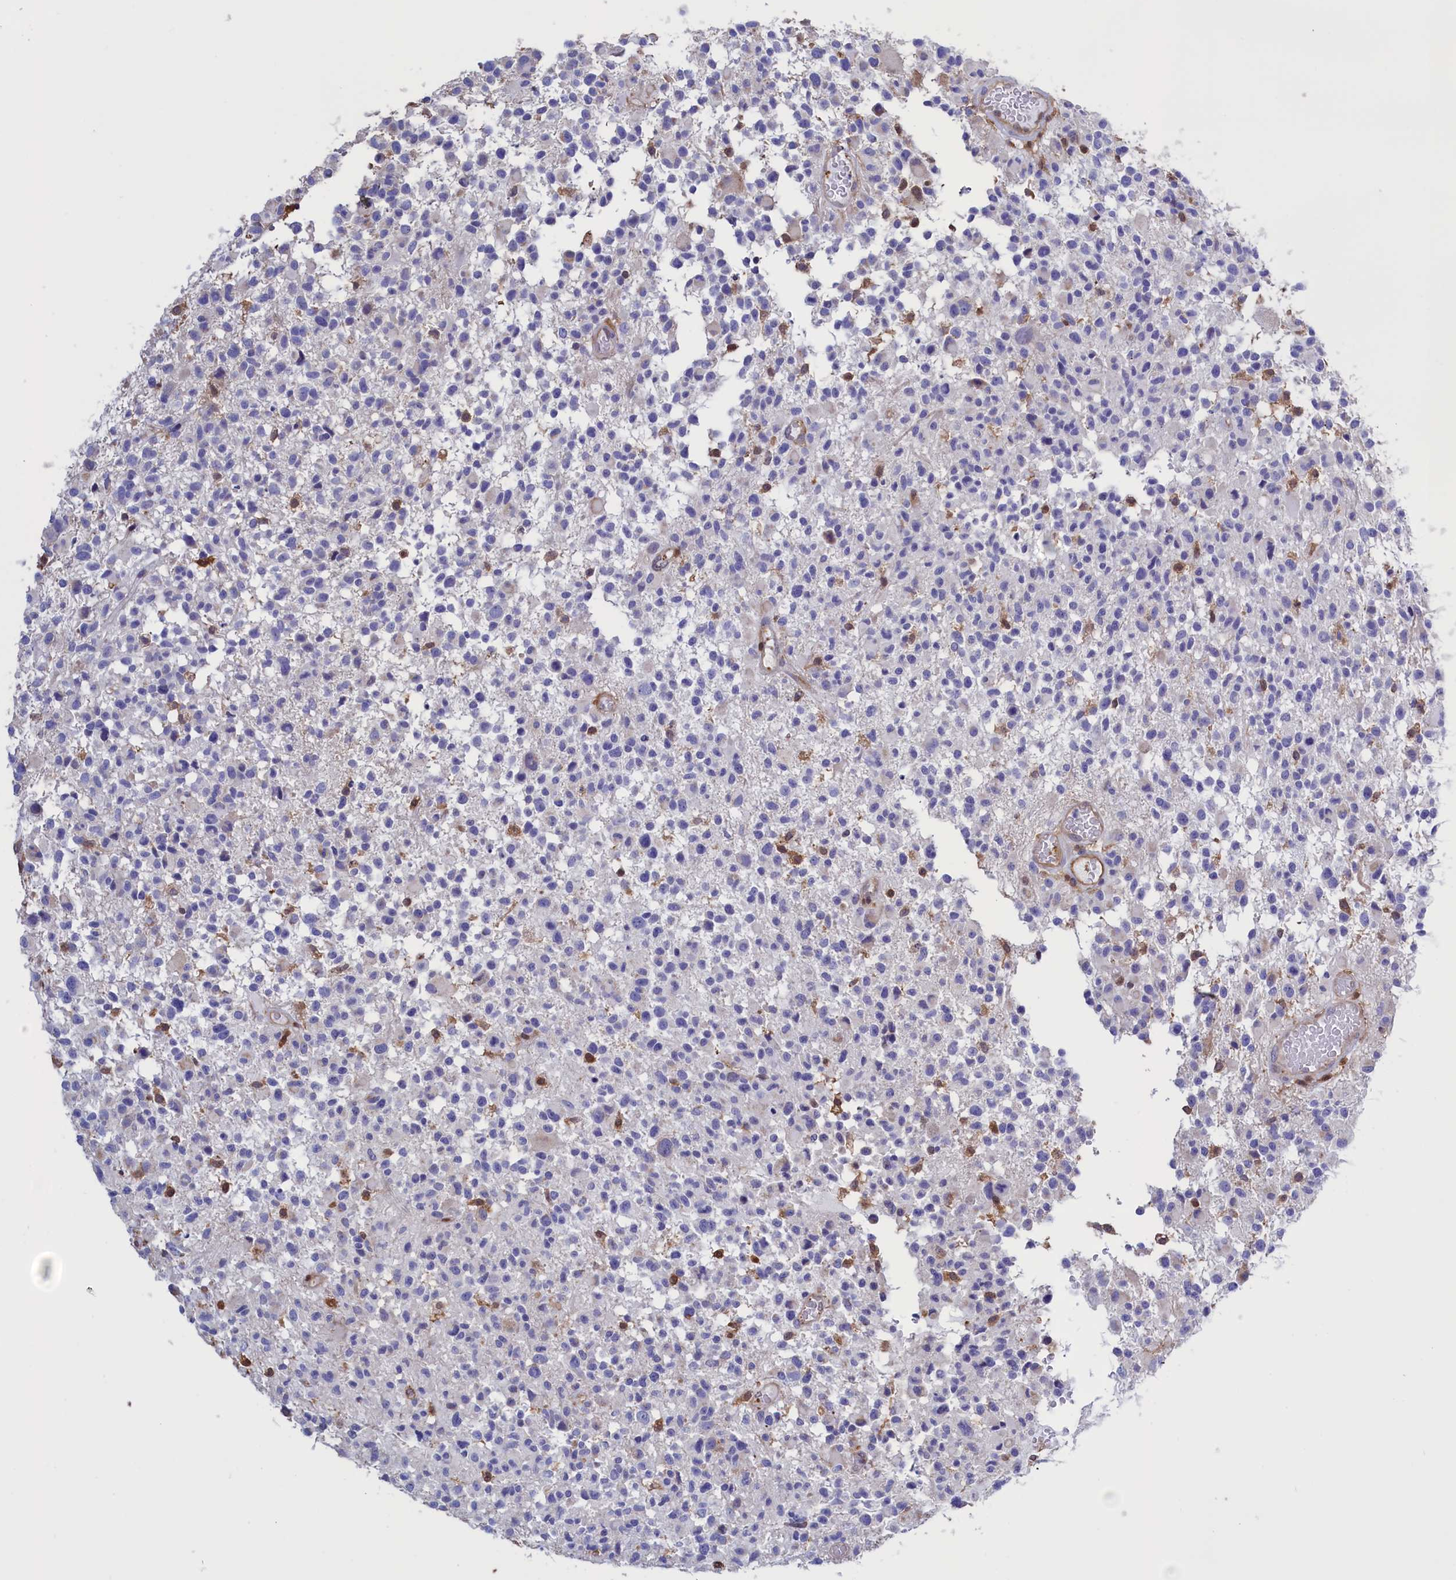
{"staining": {"intensity": "negative", "quantity": "none", "location": "none"}, "tissue": "glioma", "cell_type": "Tumor cells", "image_type": "cancer", "snomed": [{"axis": "morphology", "description": "Glioma, malignant, High grade"}, {"axis": "morphology", "description": "Glioblastoma, NOS"}, {"axis": "topography", "description": "Brain"}], "caption": "Glioblastoma stained for a protein using IHC exhibits no expression tumor cells.", "gene": "ARHGAP18", "patient": {"sex": "male", "age": 60}}